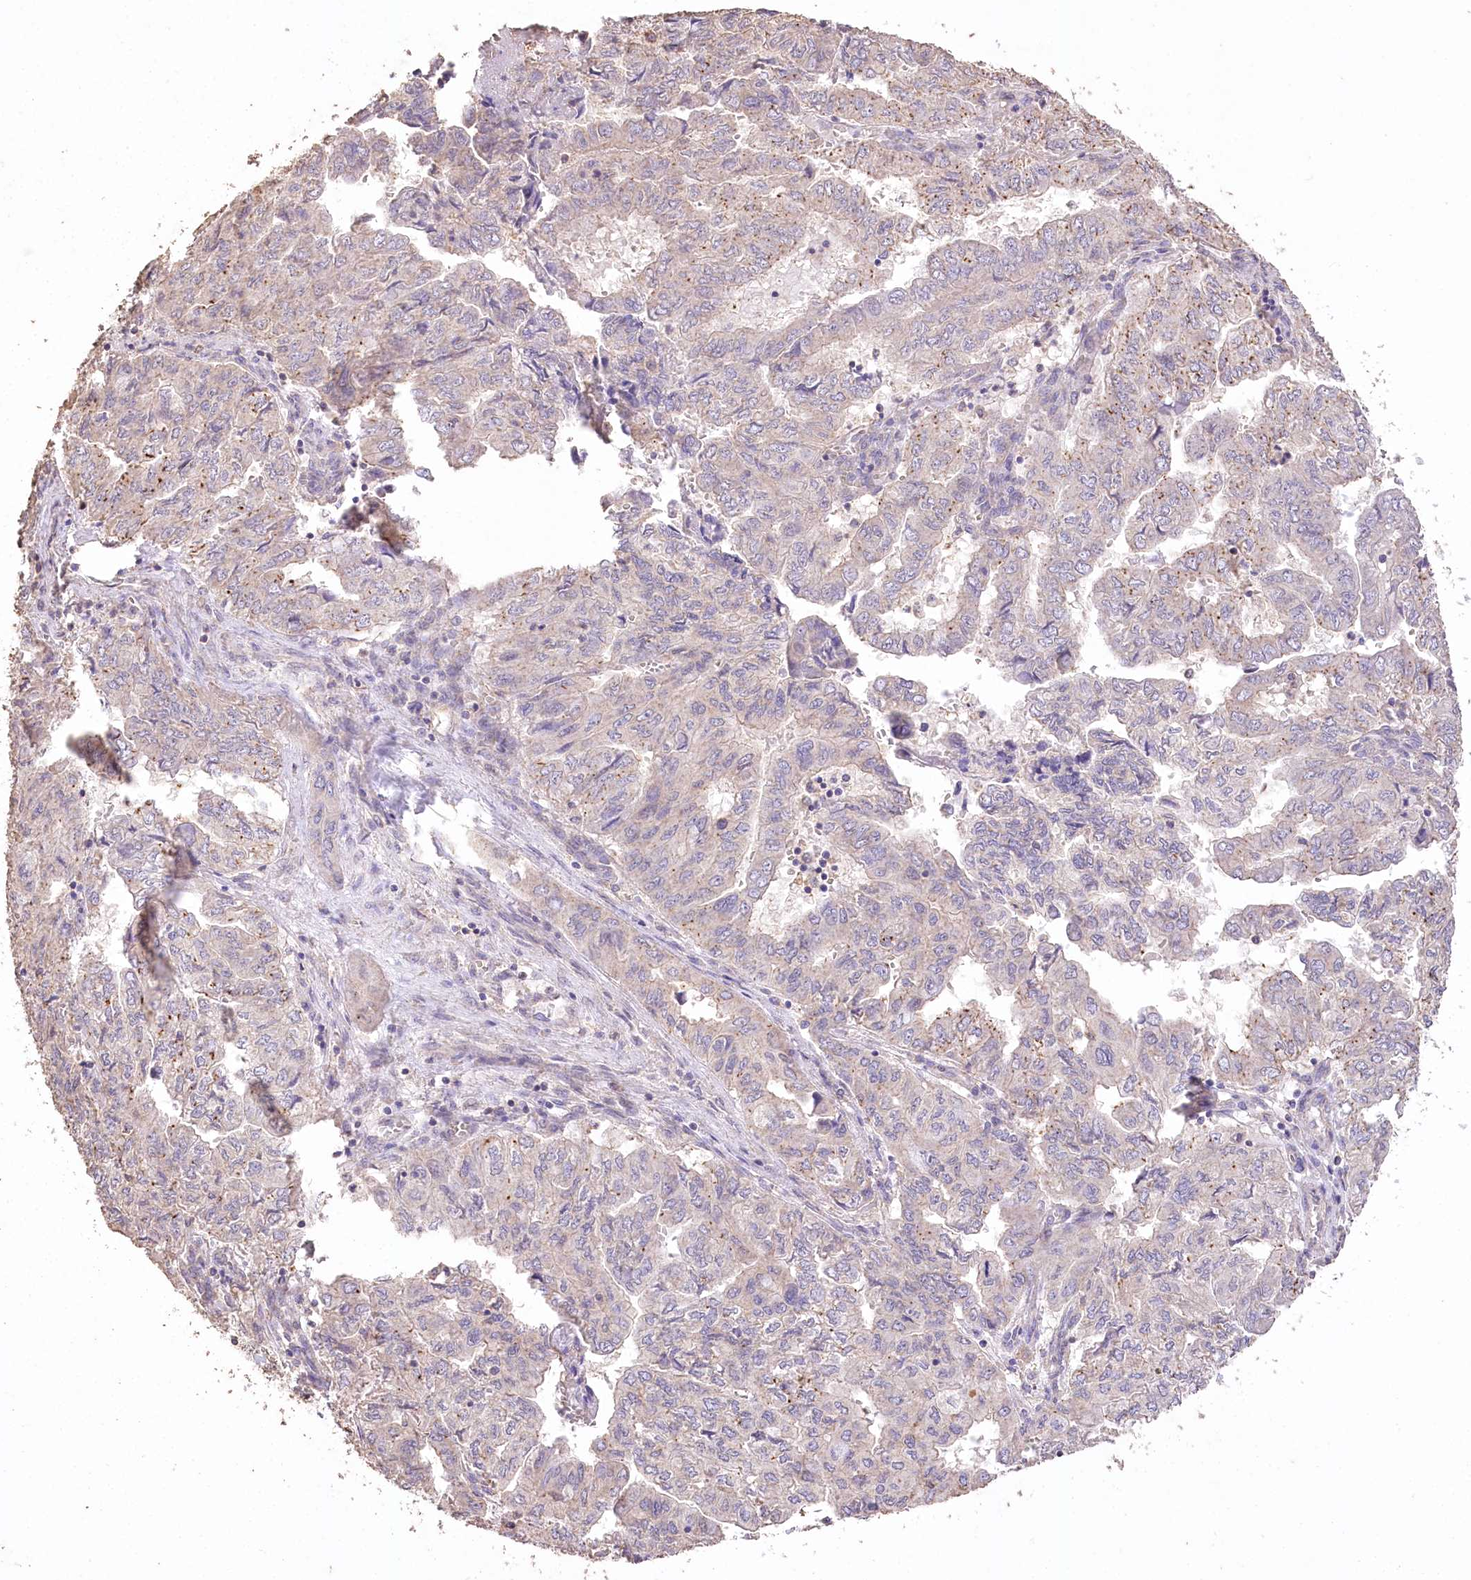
{"staining": {"intensity": "negative", "quantity": "none", "location": "none"}, "tissue": "pancreatic cancer", "cell_type": "Tumor cells", "image_type": "cancer", "snomed": [{"axis": "morphology", "description": "Adenocarcinoma, NOS"}, {"axis": "topography", "description": "Pancreas"}], "caption": "Tumor cells are negative for brown protein staining in adenocarcinoma (pancreatic). (DAB IHC visualized using brightfield microscopy, high magnification).", "gene": "IREB2", "patient": {"sex": "male", "age": 51}}